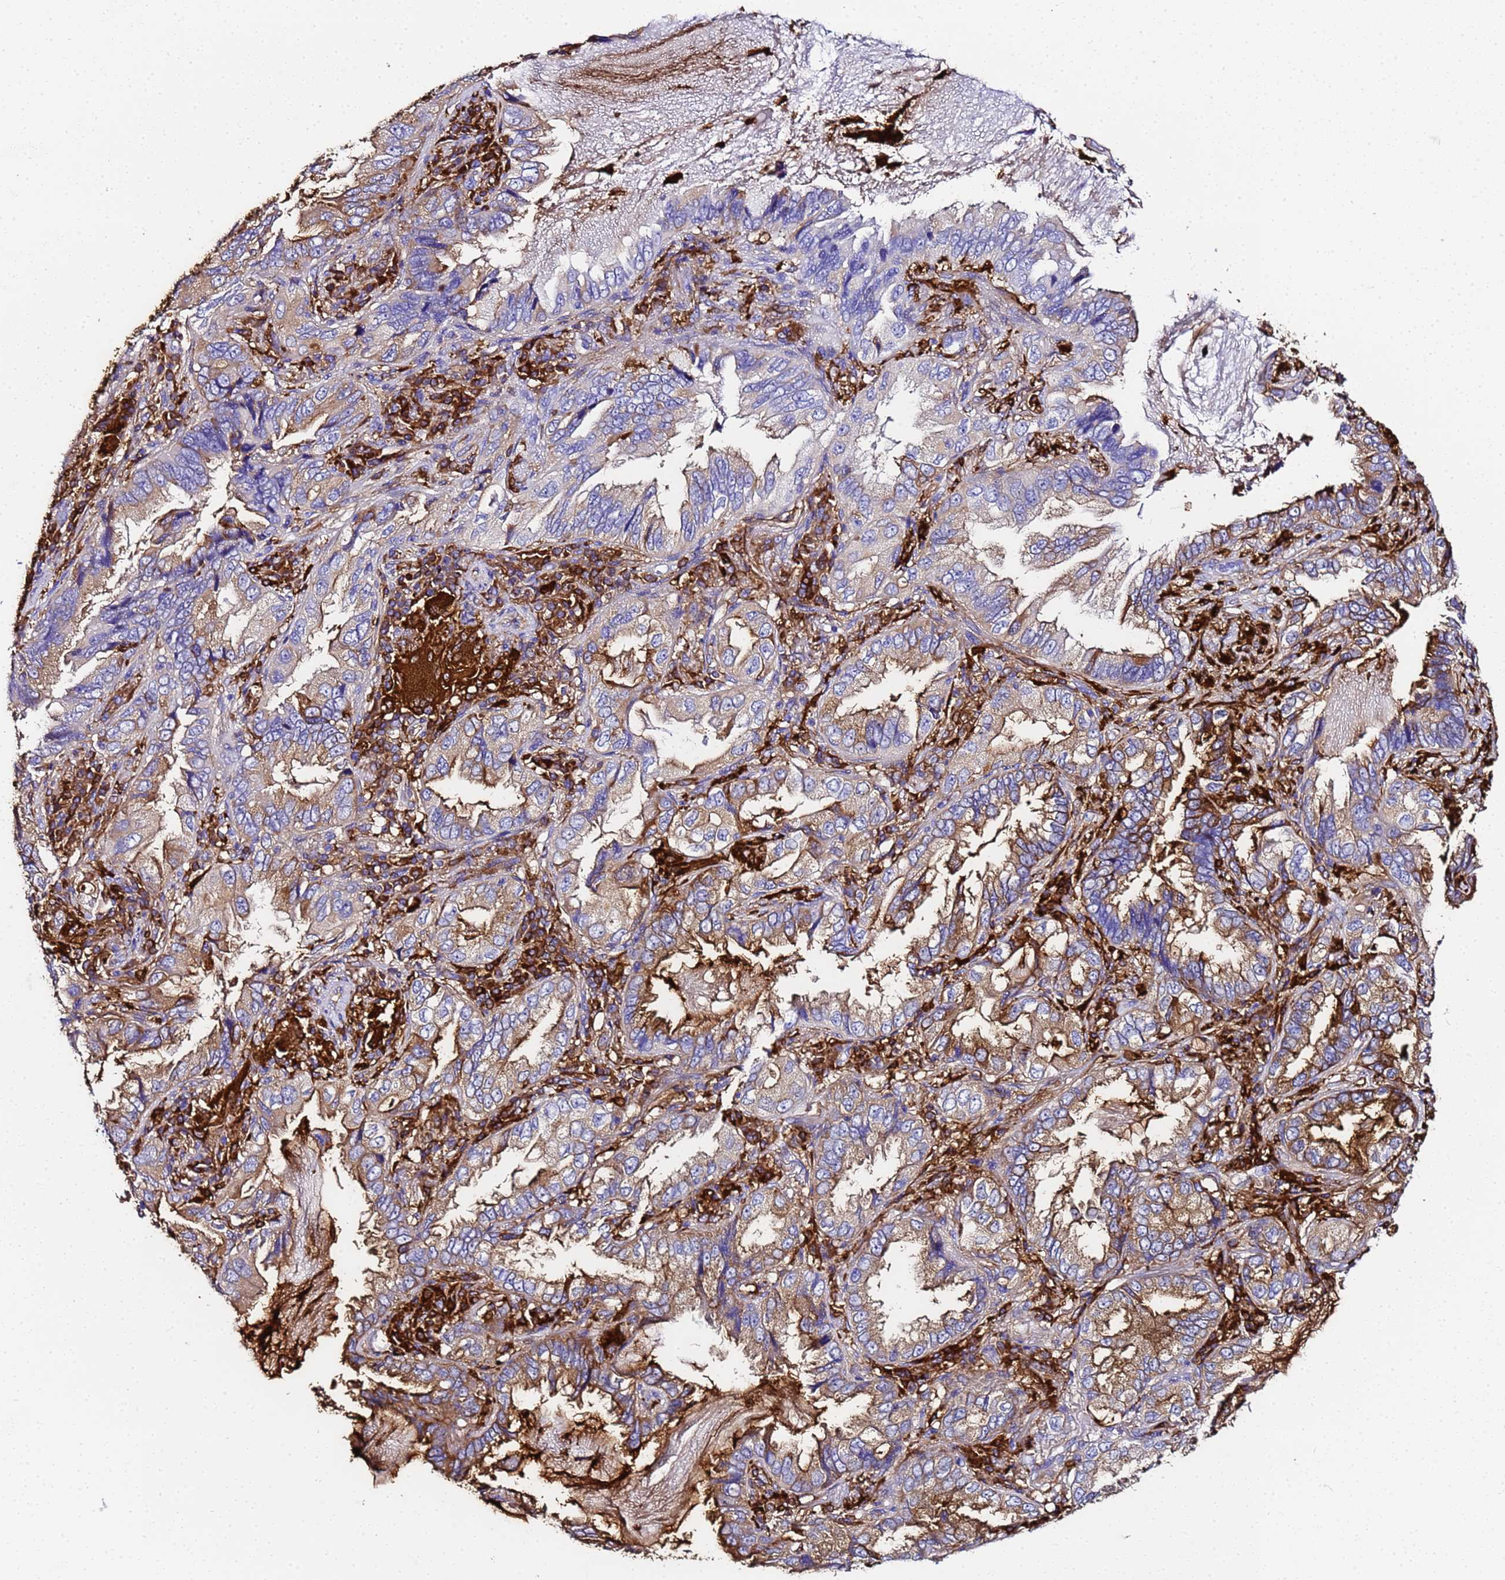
{"staining": {"intensity": "moderate", "quantity": "25%-75%", "location": "cytoplasmic/membranous"}, "tissue": "lung cancer", "cell_type": "Tumor cells", "image_type": "cancer", "snomed": [{"axis": "morphology", "description": "Adenocarcinoma, NOS"}, {"axis": "topography", "description": "Lung"}], "caption": "This micrograph displays immunohistochemistry (IHC) staining of human lung cancer, with medium moderate cytoplasmic/membranous expression in approximately 25%-75% of tumor cells.", "gene": "FTL", "patient": {"sex": "female", "age": 69}}